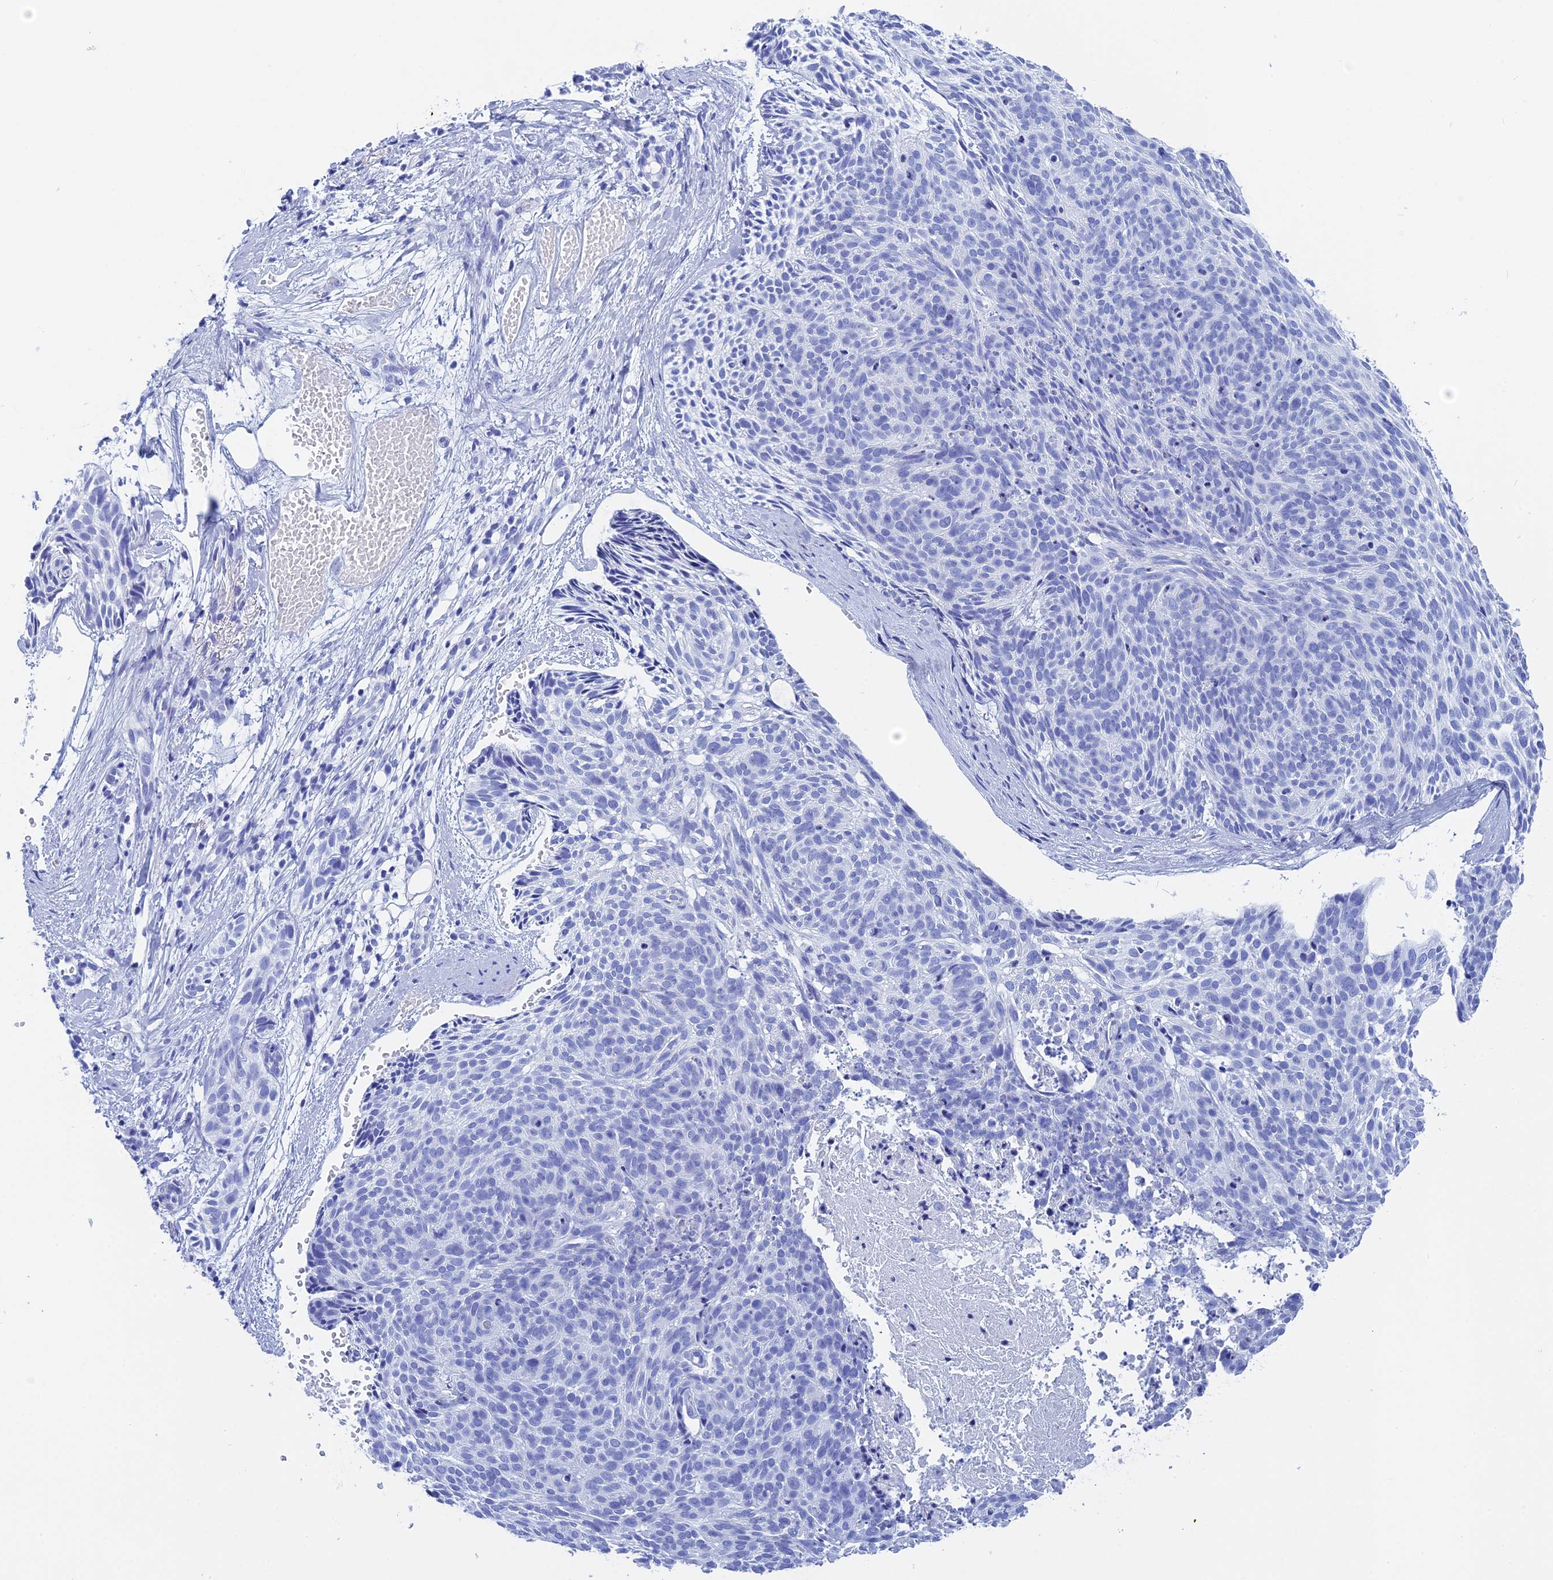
{"staining": {"intensity": "negative", "quantity": "none", "location": "none"}, "tissue": "skin cancer", "cell_type": "Tumor cells", "image_type": "cancer", "snomed": [{"axis": "morphology", "description": "Normal tissue, NOS"}, {"axis": "morphology", "description": "Basal cell carcinoma"}, {"axis": "topography", "description": "Skin"}], "caption": "A photomicrograph of human basal cell carcinoma (skin) is negative for staining in tumor cells.", "gene": "TEX101", "patient": {"sex": "male", "age": 66}}